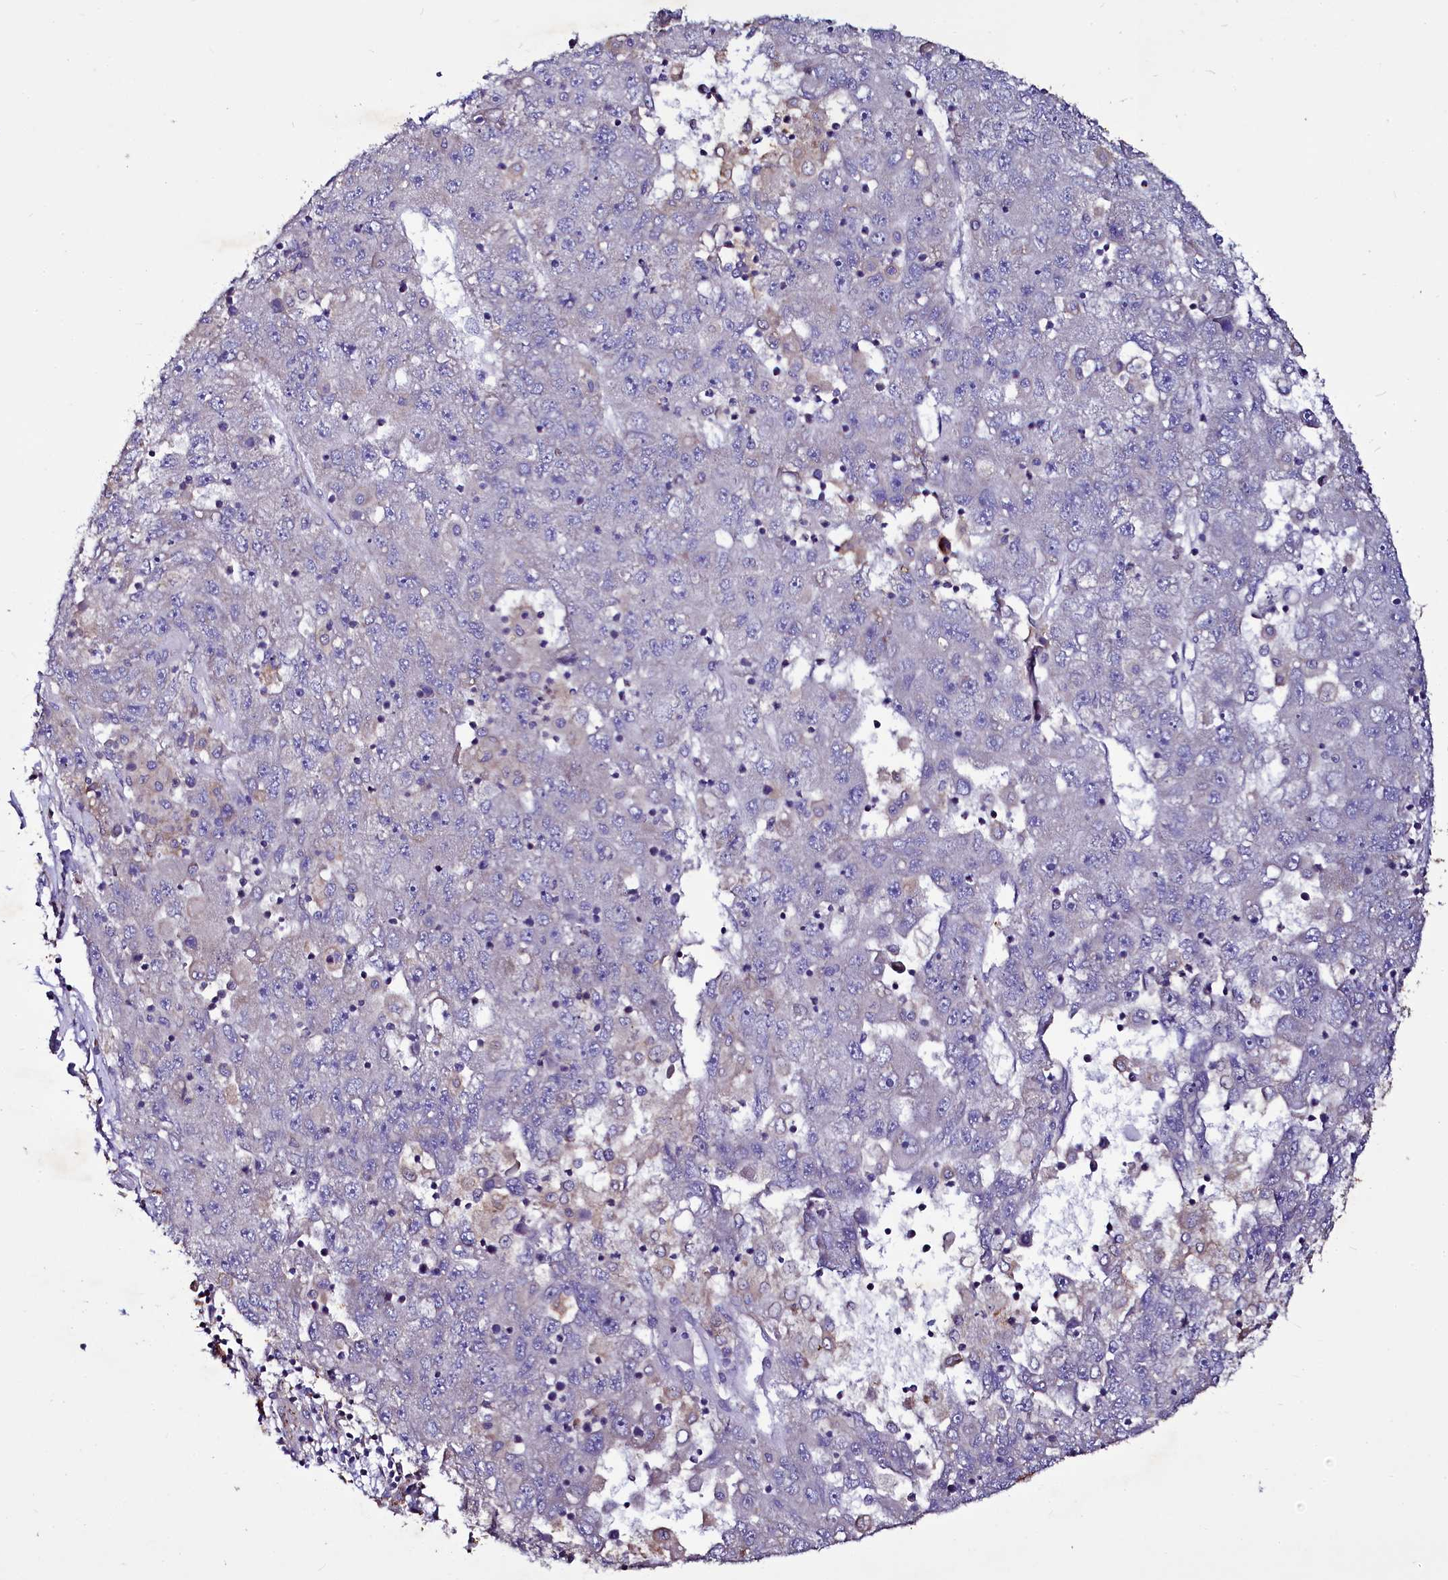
{"staining": {"intensity": "negative", "quantity": "none", "location": "none"}, "tissue": "liver cancer", "cell_type": "Tumor cells", "image_type": "cancer", "snomed": [{"axis": "morphology", "description": "Carcinoma, Hepatocellular, NOS"}, {"axis": "topography", "description": "Liver"}], "caption": "Tumor cells are negative for protein expression in human liver cancer.", "gene": "SELENOT", "patient": {"sex": "male", "age": 49}}